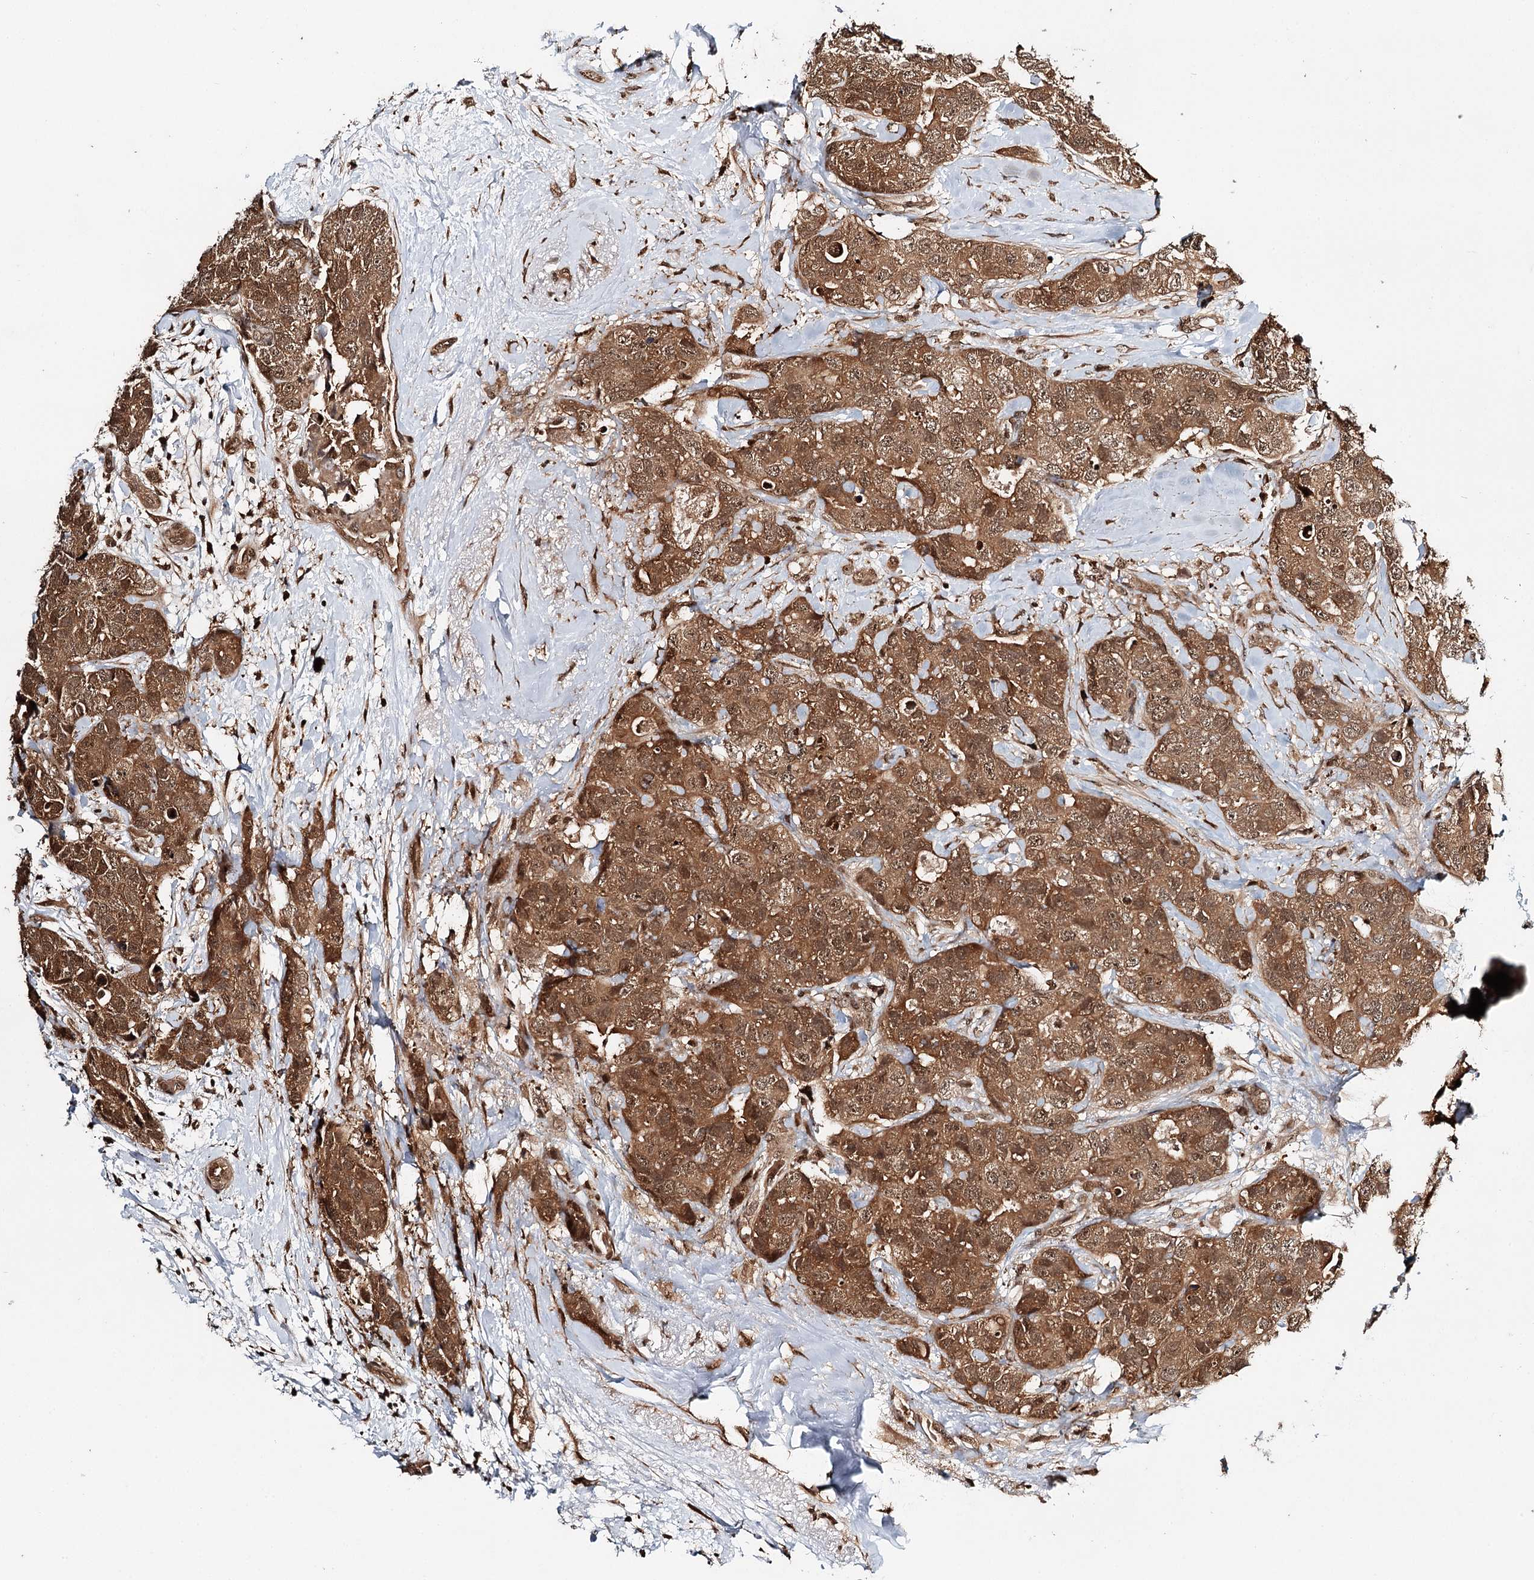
{"staining": {"intensity": "strong", "quantity": ">75%", "location": "cytoplasmic/membranous,nuclear"}, "tissue": "breast cancer", "cell_type": "Tumor cells", "image_type": "cancer", "snomed": [{"axis": "morphology", "description": "Duct carcinoma"}, {"axis": "topography", "description": "Breast"}], "caption": "Tumor cells reveal strong cytoplasmic/membranous and nuclear staining in about >75% of cells in breast cancer.", "gene": "N6AMT1", "patient": {"sex": "female", "age": 62}}